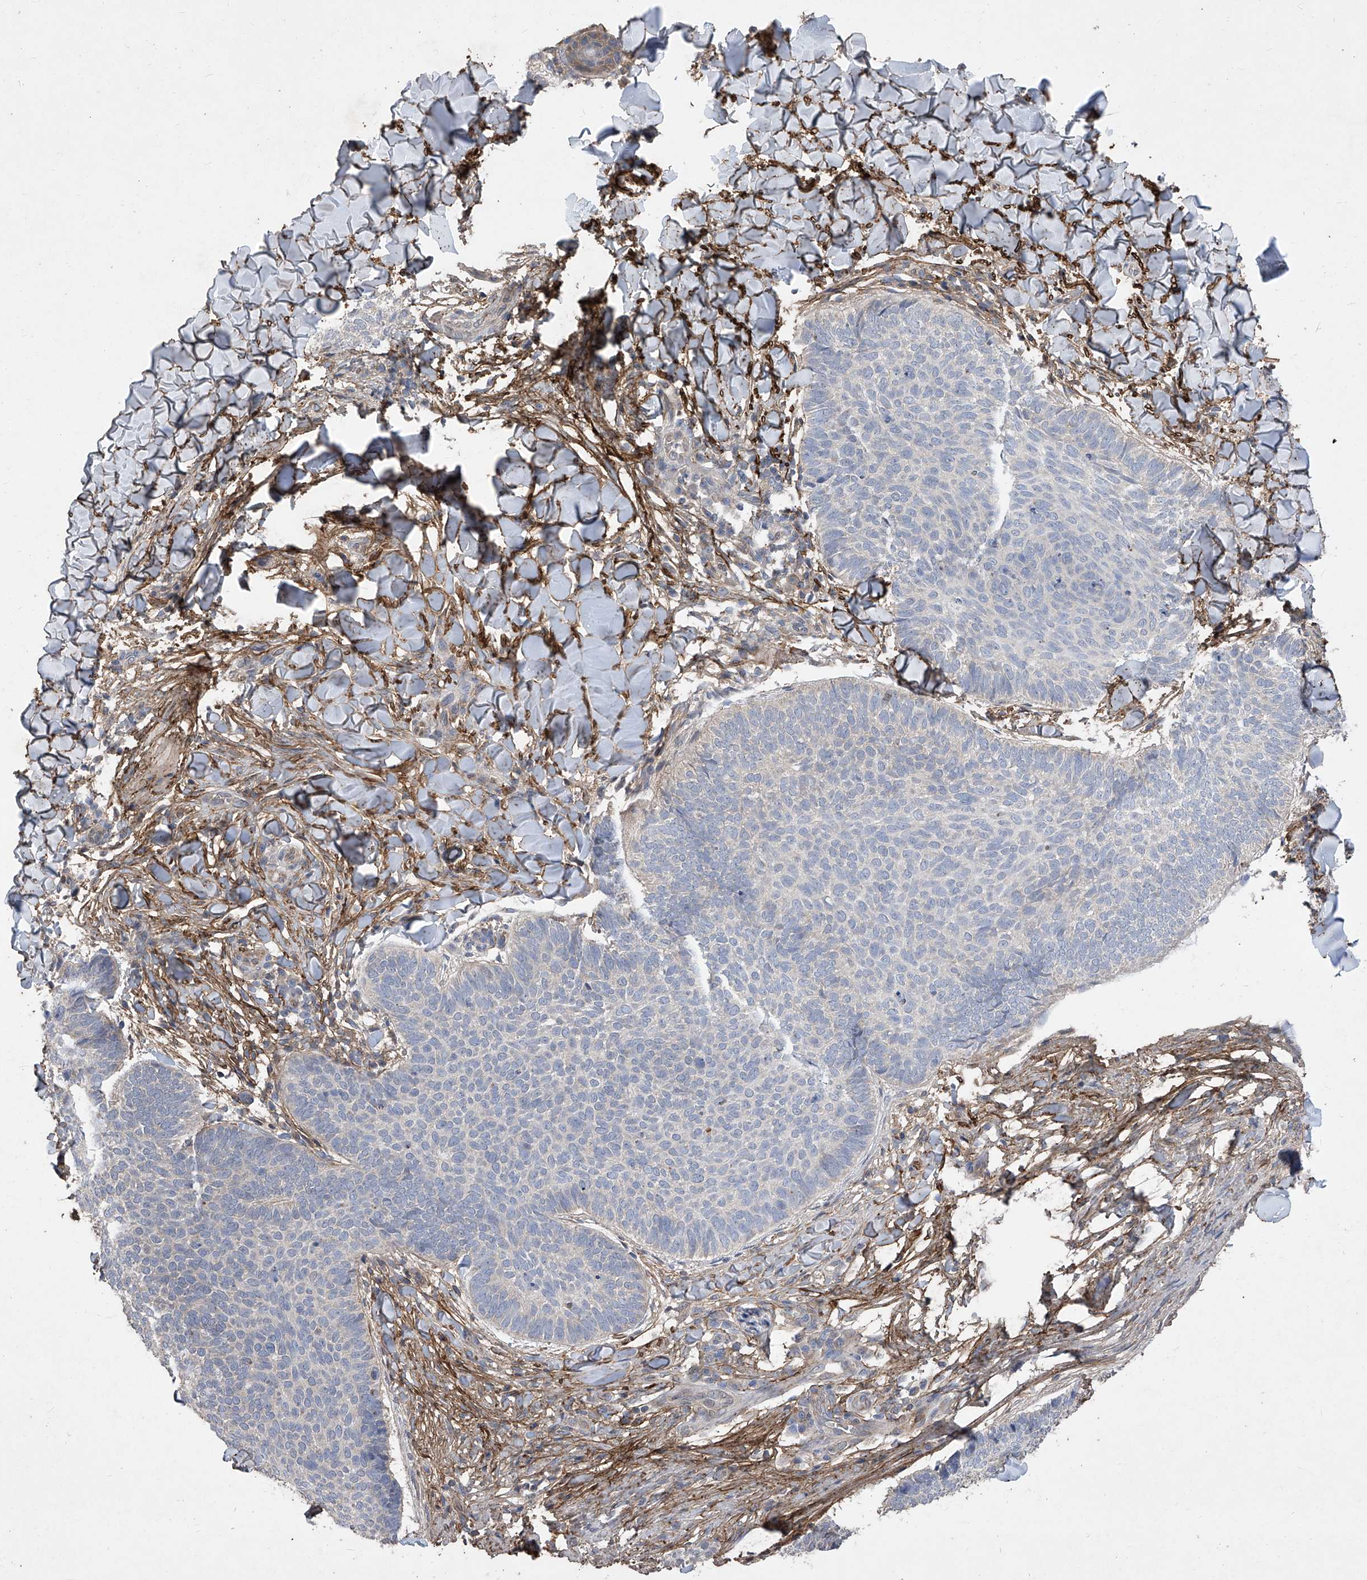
{"staining": {"intensity": "negative", "quantity": "none", "location": "none"}, "tissue": "skin cancer", "cell_type": "Tumor cells", "image_type": "cancer", "snomed": [{"axis": "morphology", "description": "Normal tissue, NOS"}, {"axis": "morphology", "description": "Basal cell carcinoma"}, {"axis": "topography", "description": "Skin"}], "caption": "Immunohistochemical staining of skin cancer (basal cell carcinoma) demonstrates no significant staining in tumor cells.", "gene": "TXNIP", "patient": {"sex": "male", "age": 50}}